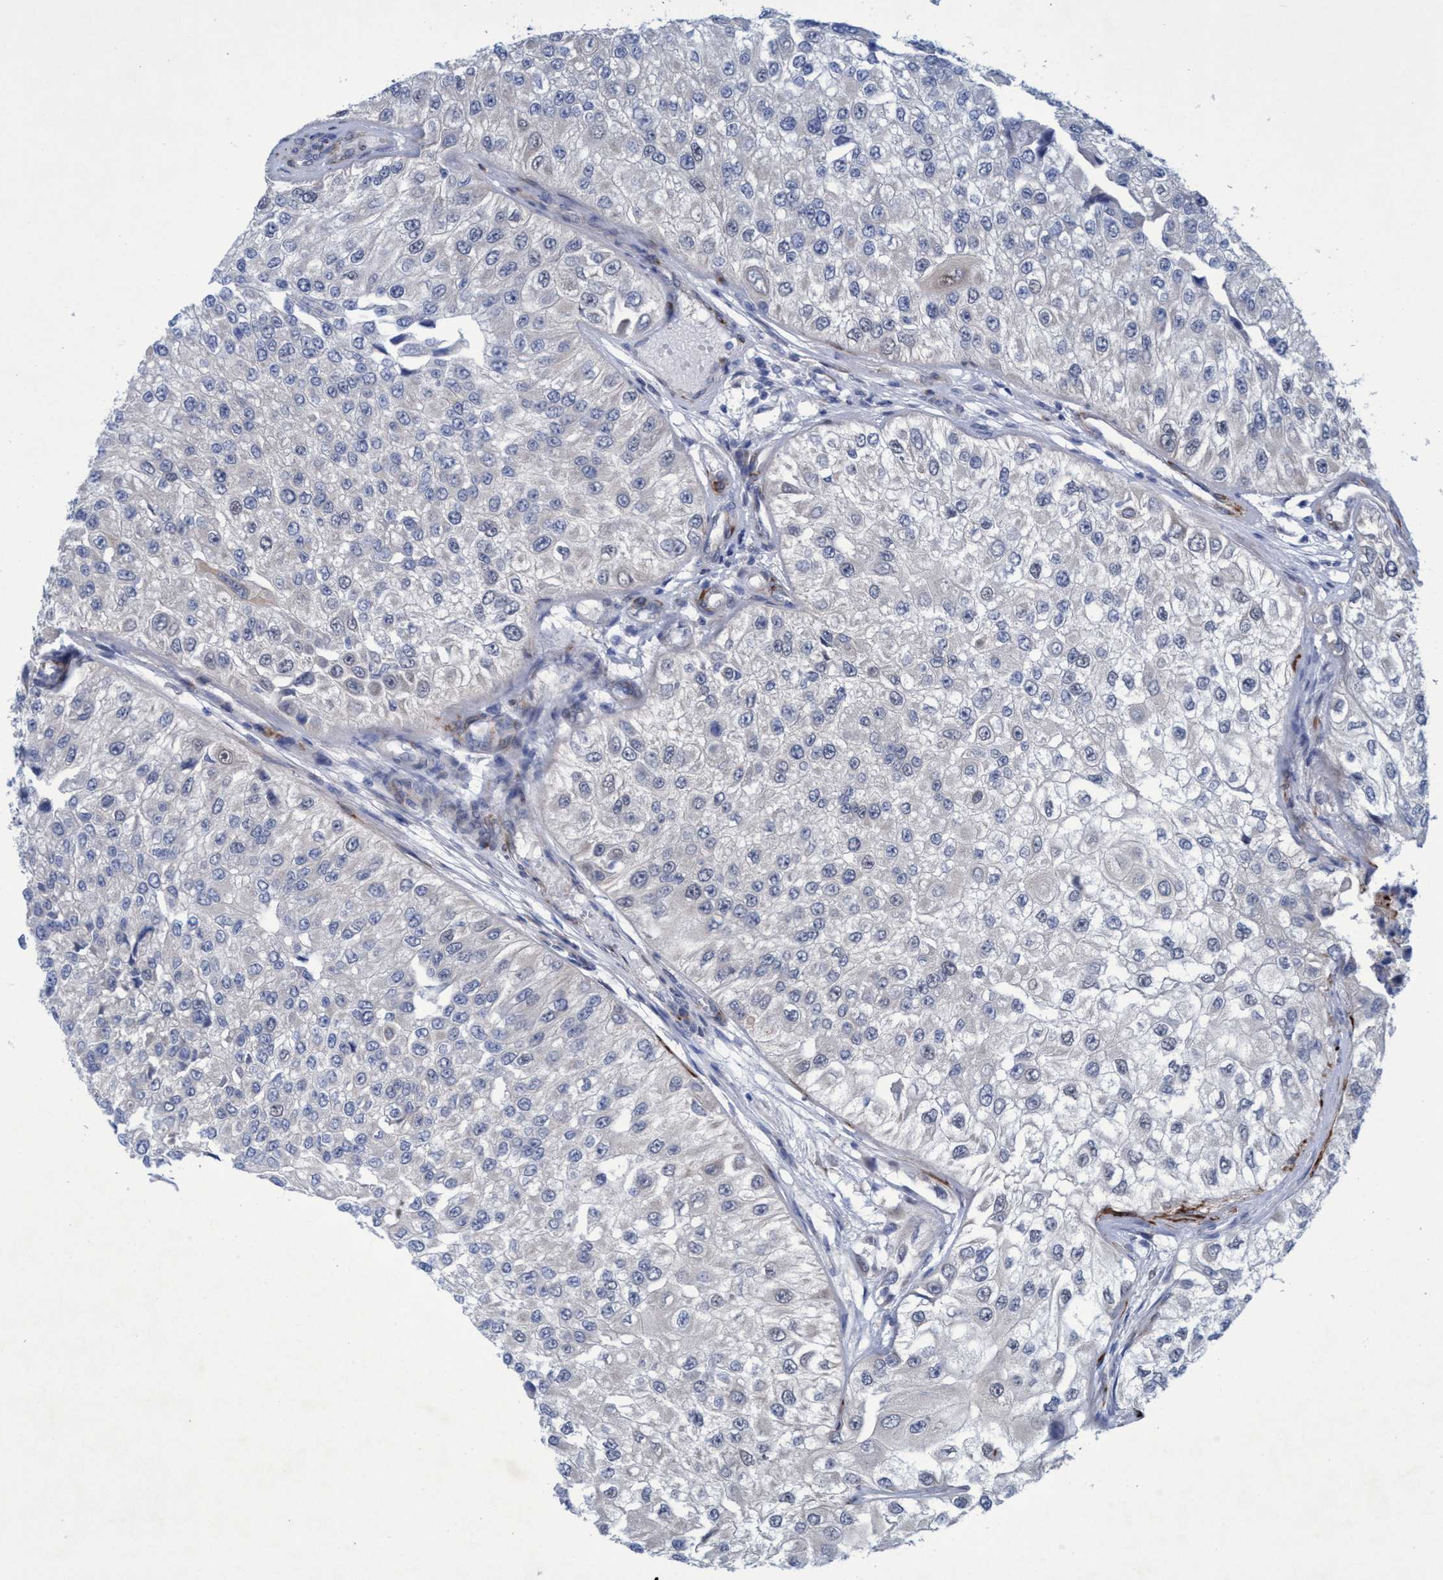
{"staining": {"intensity": "negative", "quantity": "none", "location": "none"}, "tissue": "urothelial cancer", "cell_type": "Tumor cells", "image_type": "cancer", "snomed": [{"axis": "morphology", "description": "Urothelial carcinoma, High grade"}, {"axis": "topography", "description": "Kidney"}, {"axis": "topography", "description": "Urinary bladder"}], "caption": "Immunohistochemistry micrograph of human high-grade urothelial carcinoma stained for a protein (brown), which demonstrates no staining in tumor cells.", "gene": "SLC43A2", "patient": {"sex": "male", "age": 77}}